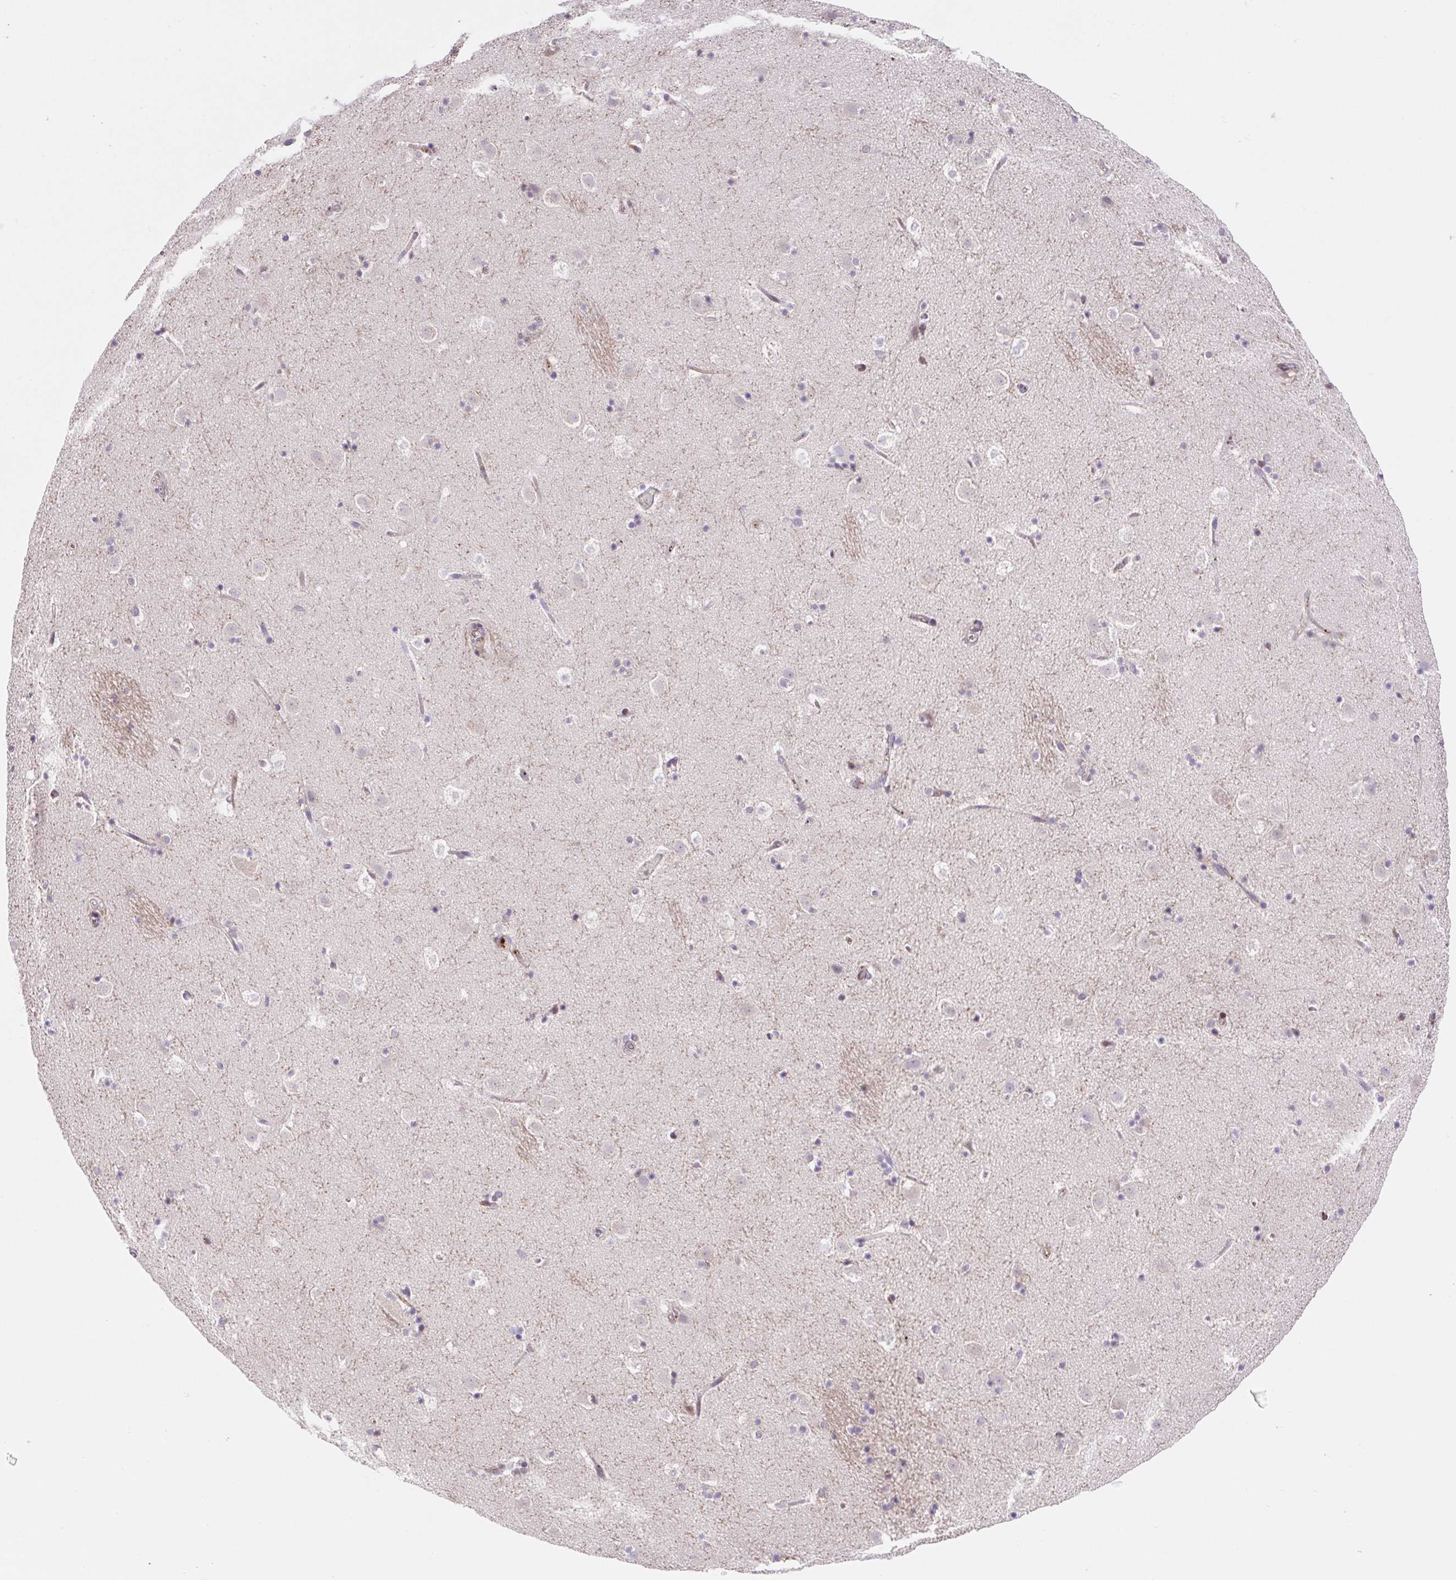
{"staining": {"intensity": "negative", "quantity": "none", "location": "none"}, "tissue": "caudate", "cell_type": "Glial cells", "image_type": "normal", "snomed": [{"axis": "morphology", "description": "Normal tissue, NOS"}, {"axis": "topography", "description": "Lateral ventricle wall"}], "caption": "Immunohistochemistry histopathology image of normal caudate stained for a protein (brown), which displays no staining in glial cells.", "gene": "TPRG1", "patient": {"sex": "male", "age": 37}}